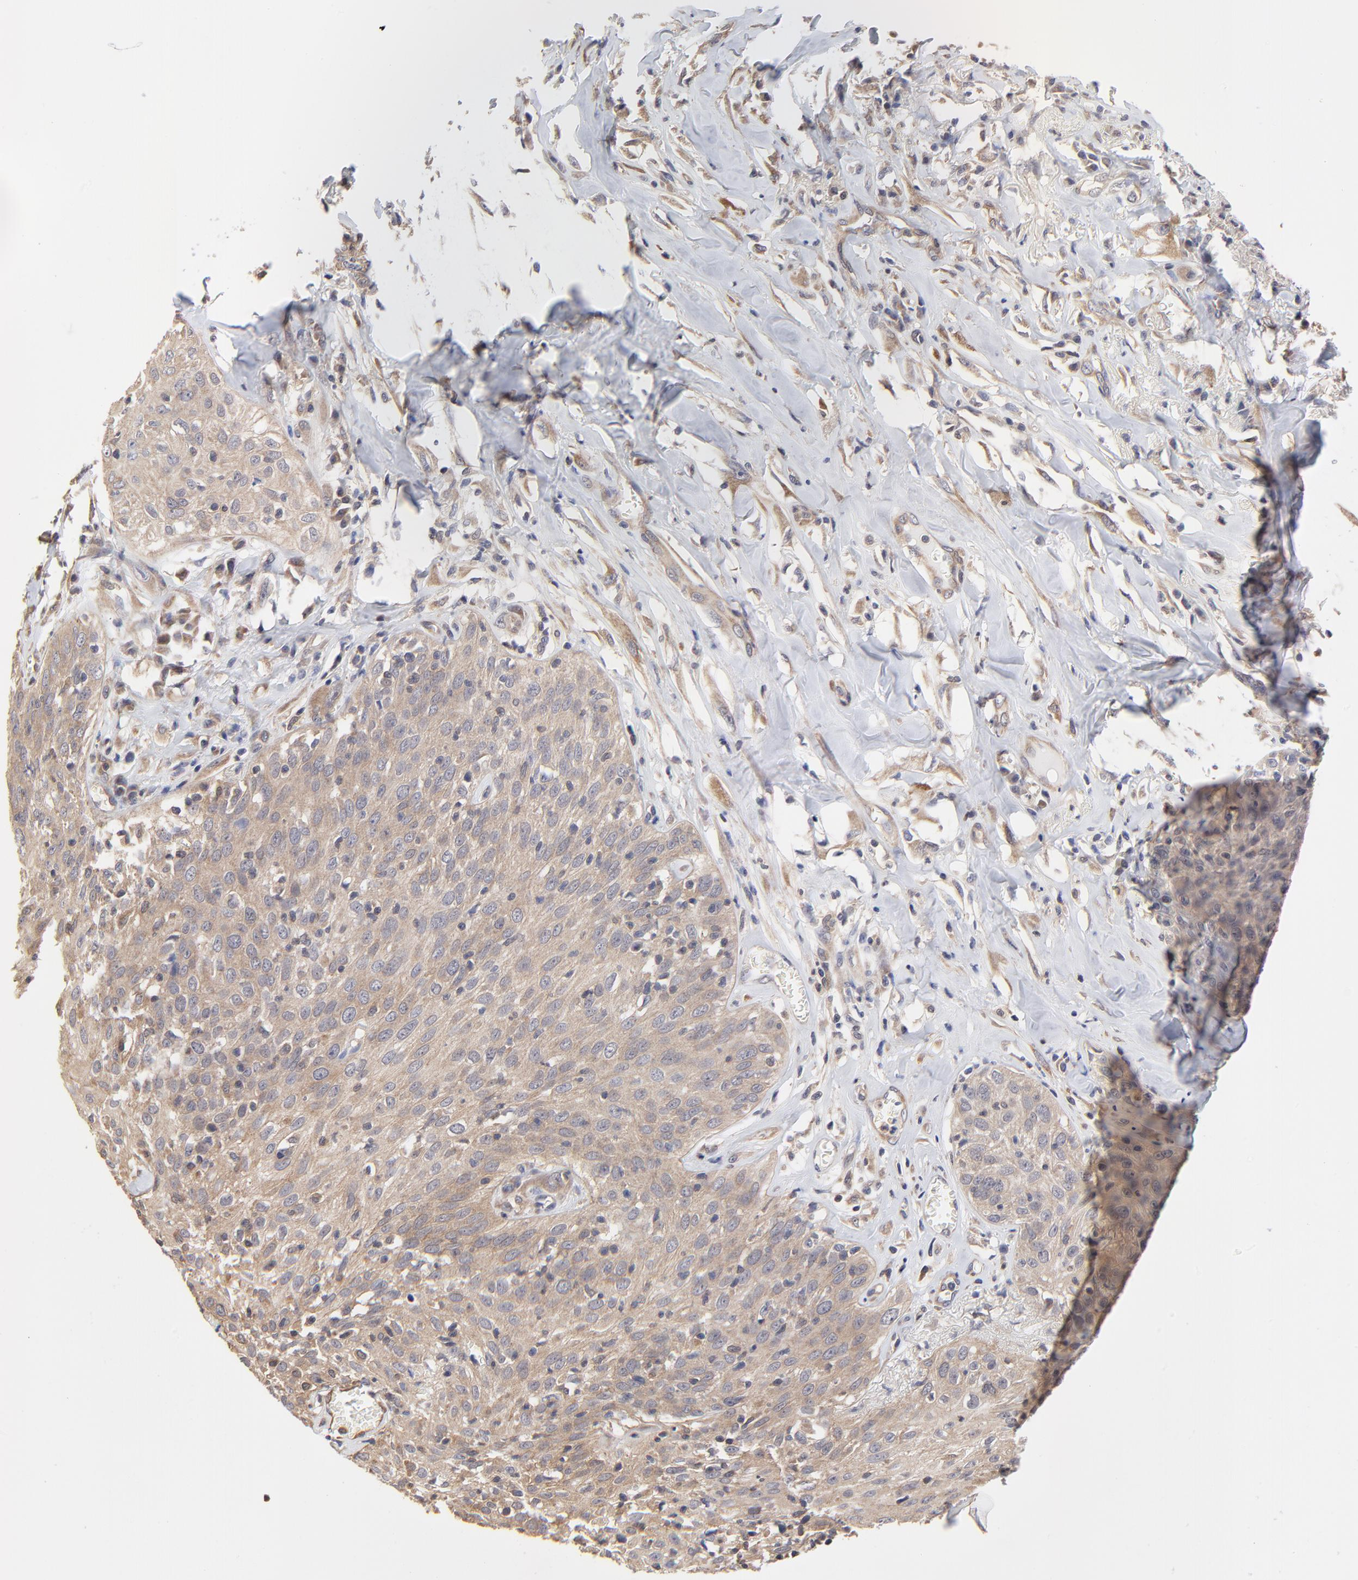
{"staining": {"intensity": "weak", "quantity": ">75%", "location": "cytoplasmic/membranous"}, "tissue": "skin cancer", "cell_type": "Tumor cells", "image_type": "cancer", "snomed": [{"axis": "morphology", "description": "Squamous cell carcinoma, NOS"}, {"axis": "topography", "description": "Skin"}], "caption": "Tumor cells show low levels of weak cytoplasmic/membranous staining in approximately >75% of cells in human skin cancer (squamous cell carcinoma).", "gene": "PCMT1", "patient": {"sex": "male", "age": 65}}